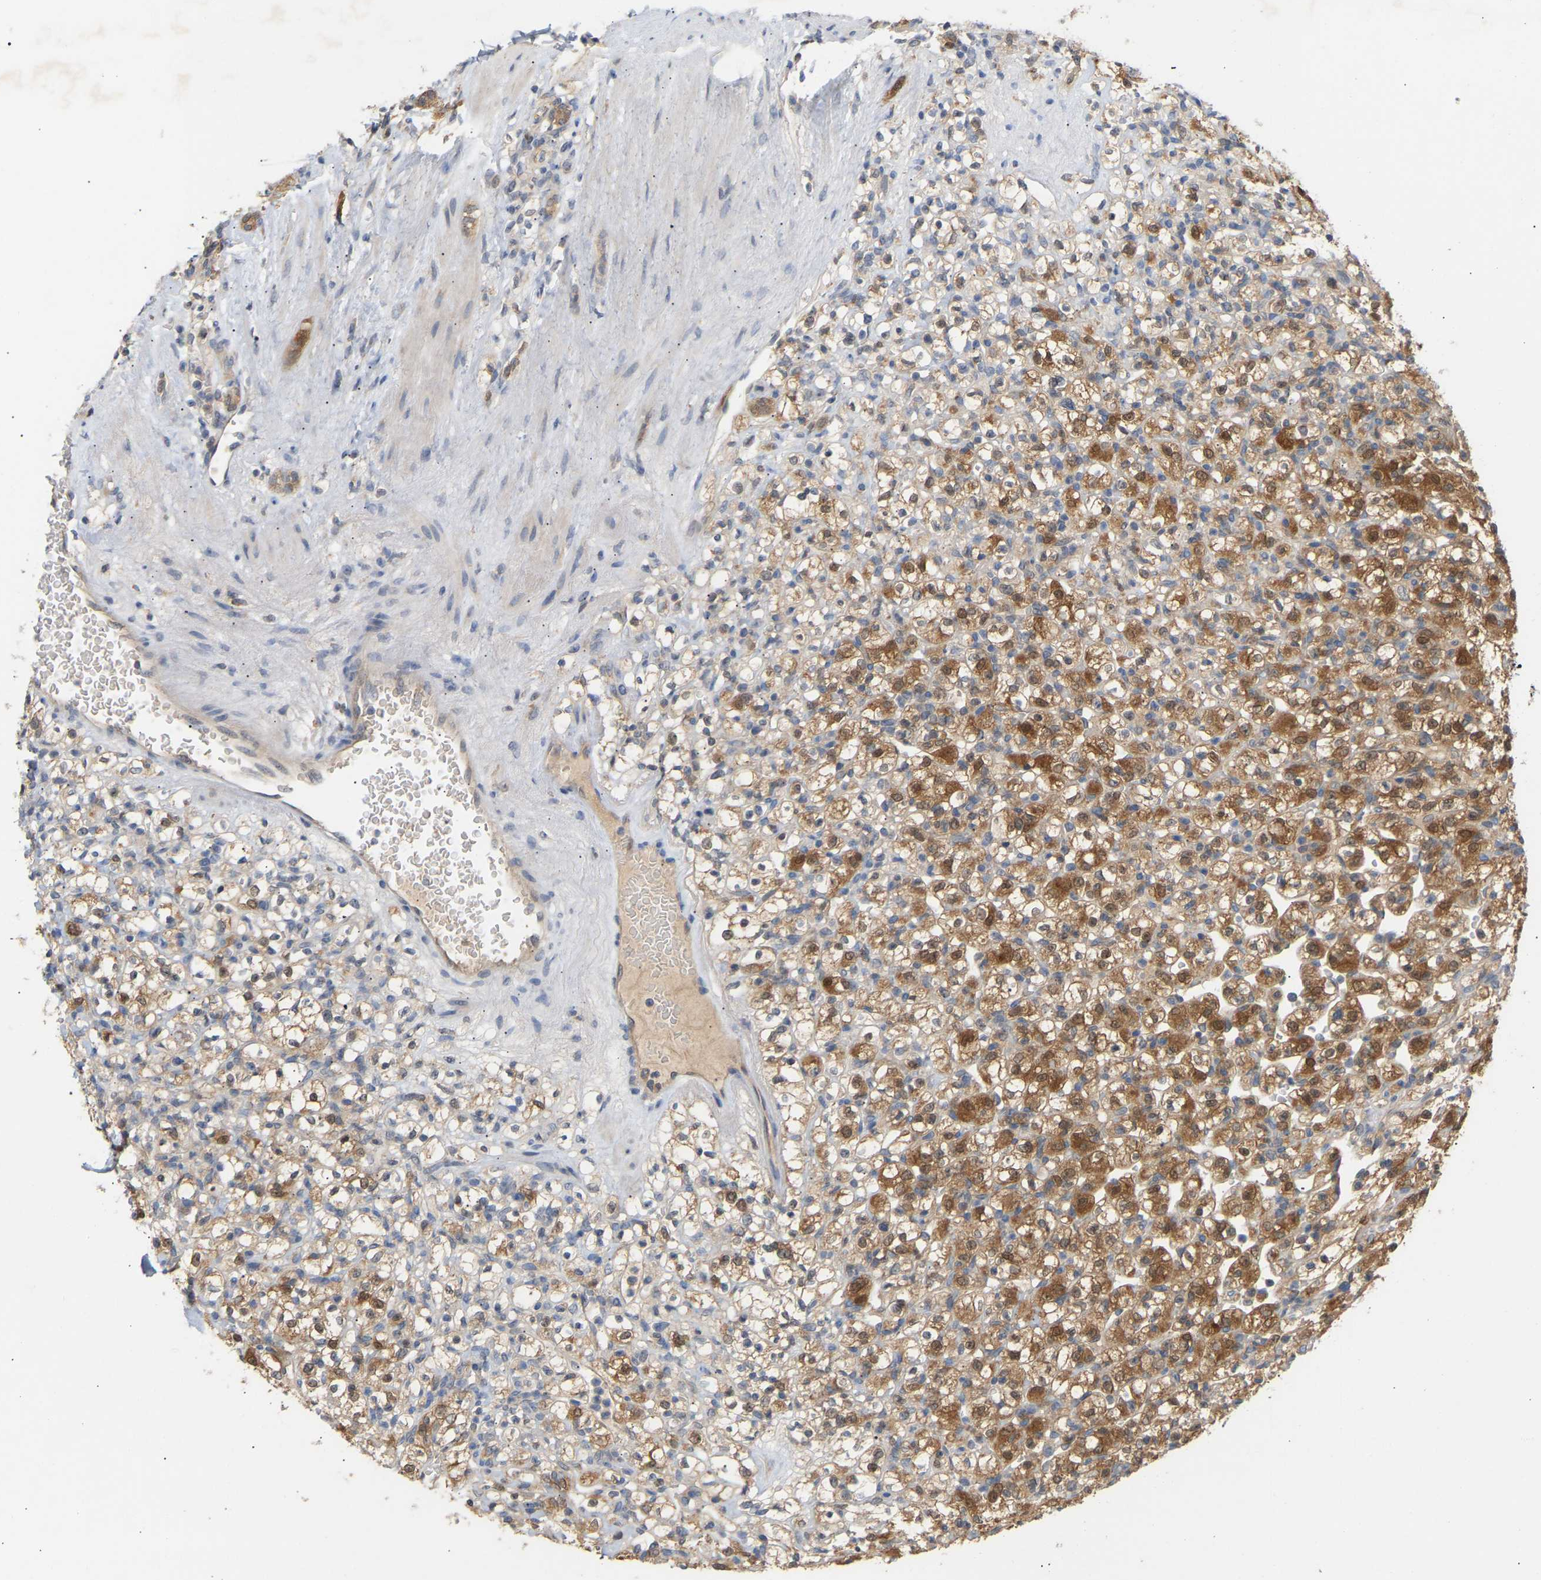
{"staining": {"intensity": "strong", "quantity": "25%-75%", "location": "cytoplasmic/membranous"}, "tissue": "renal cancer", "cell_type": "Tumor cells", "image_type": "cancer", "snomed": [{"axis": "morphology", "description": "Normal tissue, NOS"}, {"axis": "morphology", "description": "Adenocarcinoma, NOS"}, {"axis": "topography", "description": "Kidney"}], "caption": "An image of renal cancer stained for a protein reveals strong cytoplasmic/membranous brown staining in tumor cells.", "gene": "TPMT", "patient": {"sex": "female", "age": 72}}